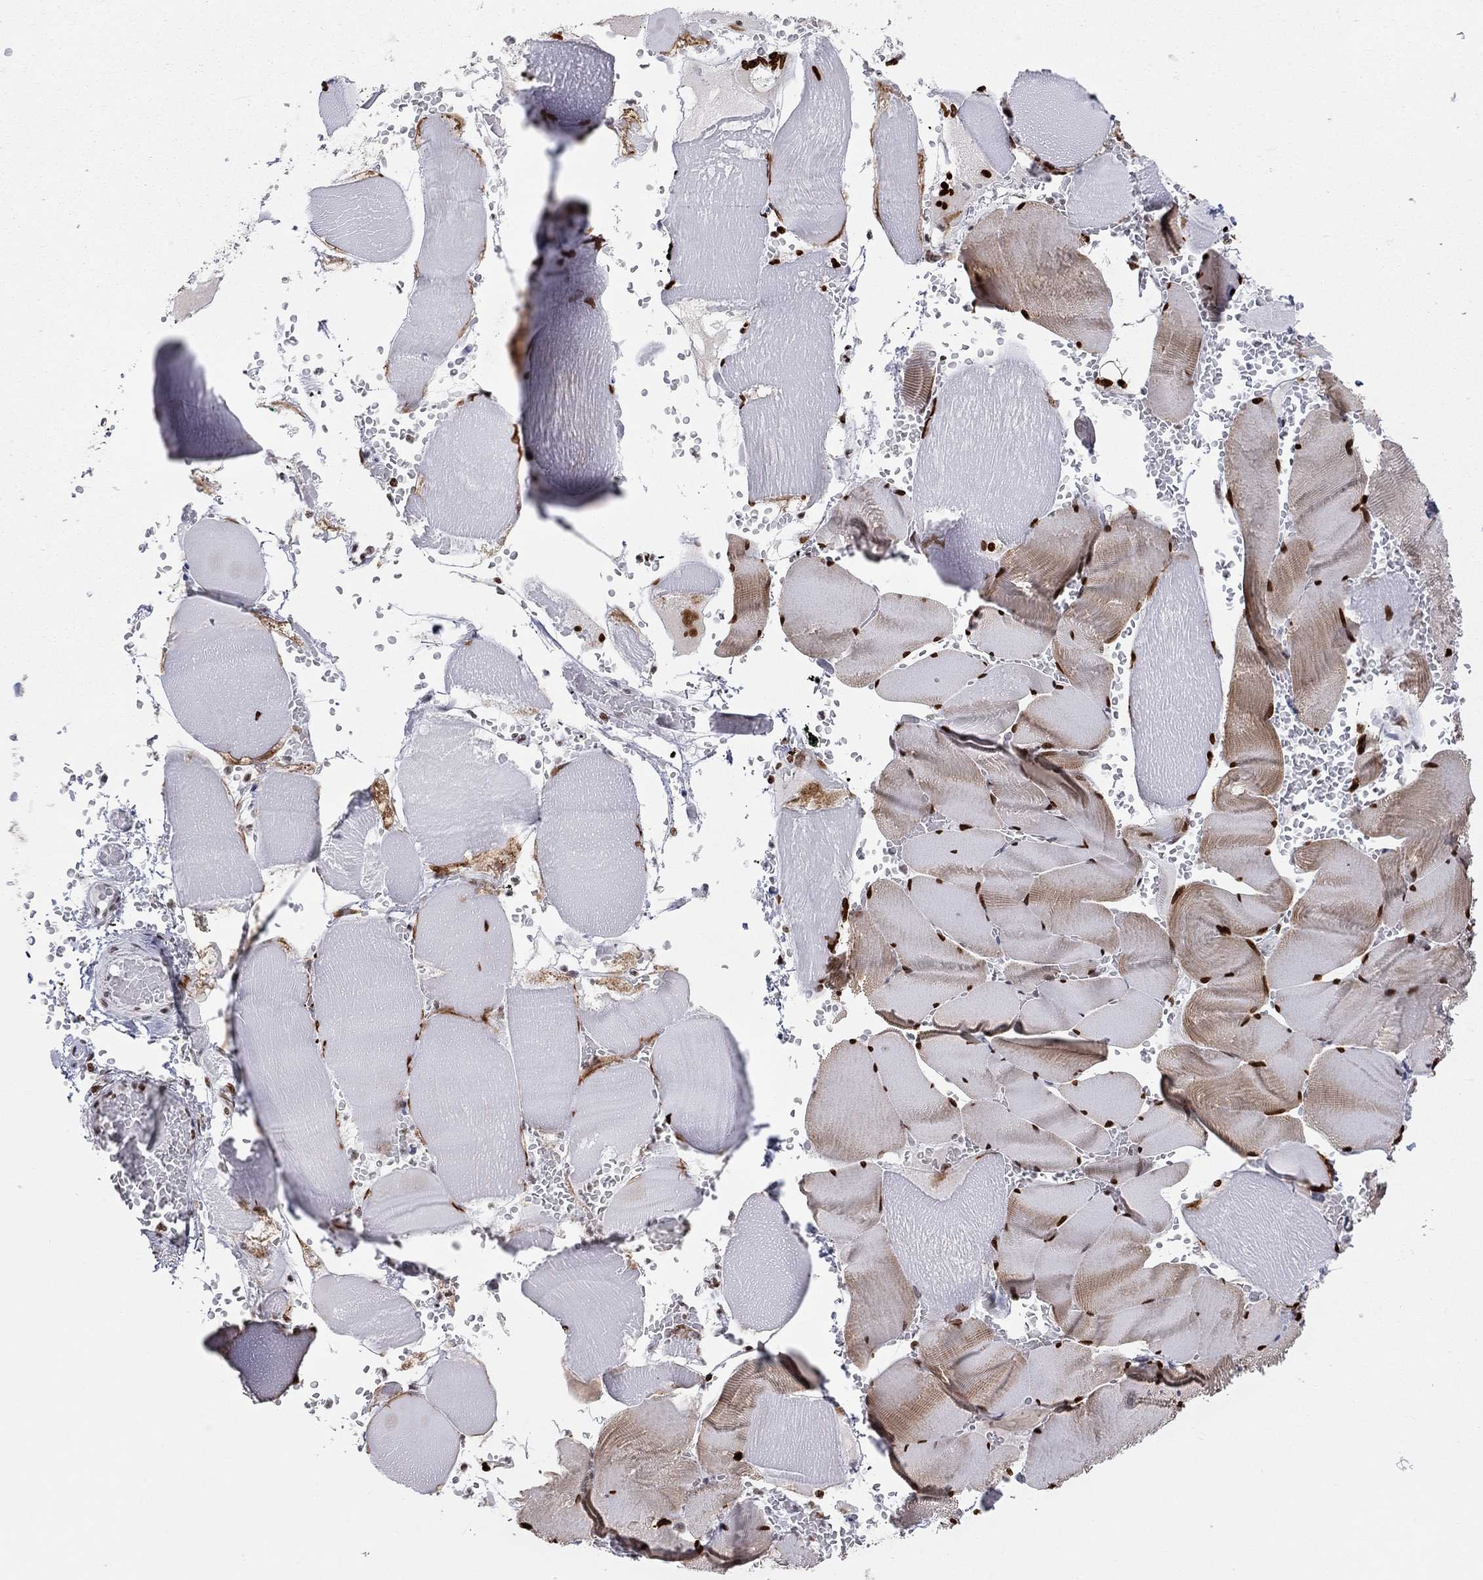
{"staining": {"intensity": "strong", "quantity": ">75%", "location": "nuclear"}, "tissue": "skeletal muscle", "cell_type": "Myocytes", "image_type": "normal", "snomed": [{"axis": "morphology", "description": "Normal tissue, NOS"}, {"axis": "topography", "description": "Skeletal muscle"}], "caption": "A high-resolution image shows immunohistochemistry (IHC) staining of benign skeletal muscle, which shows strong nuclear positivity in approximately >75% of myocytes. The staining is performed using DAB (3,3'-diaminobenzidine) brown chromogen to label protein expression. The nuclei are counter-stained blue using hematoxylin.", "gene": "H2AX", "patient": {"sex": "male", "age": 56}}